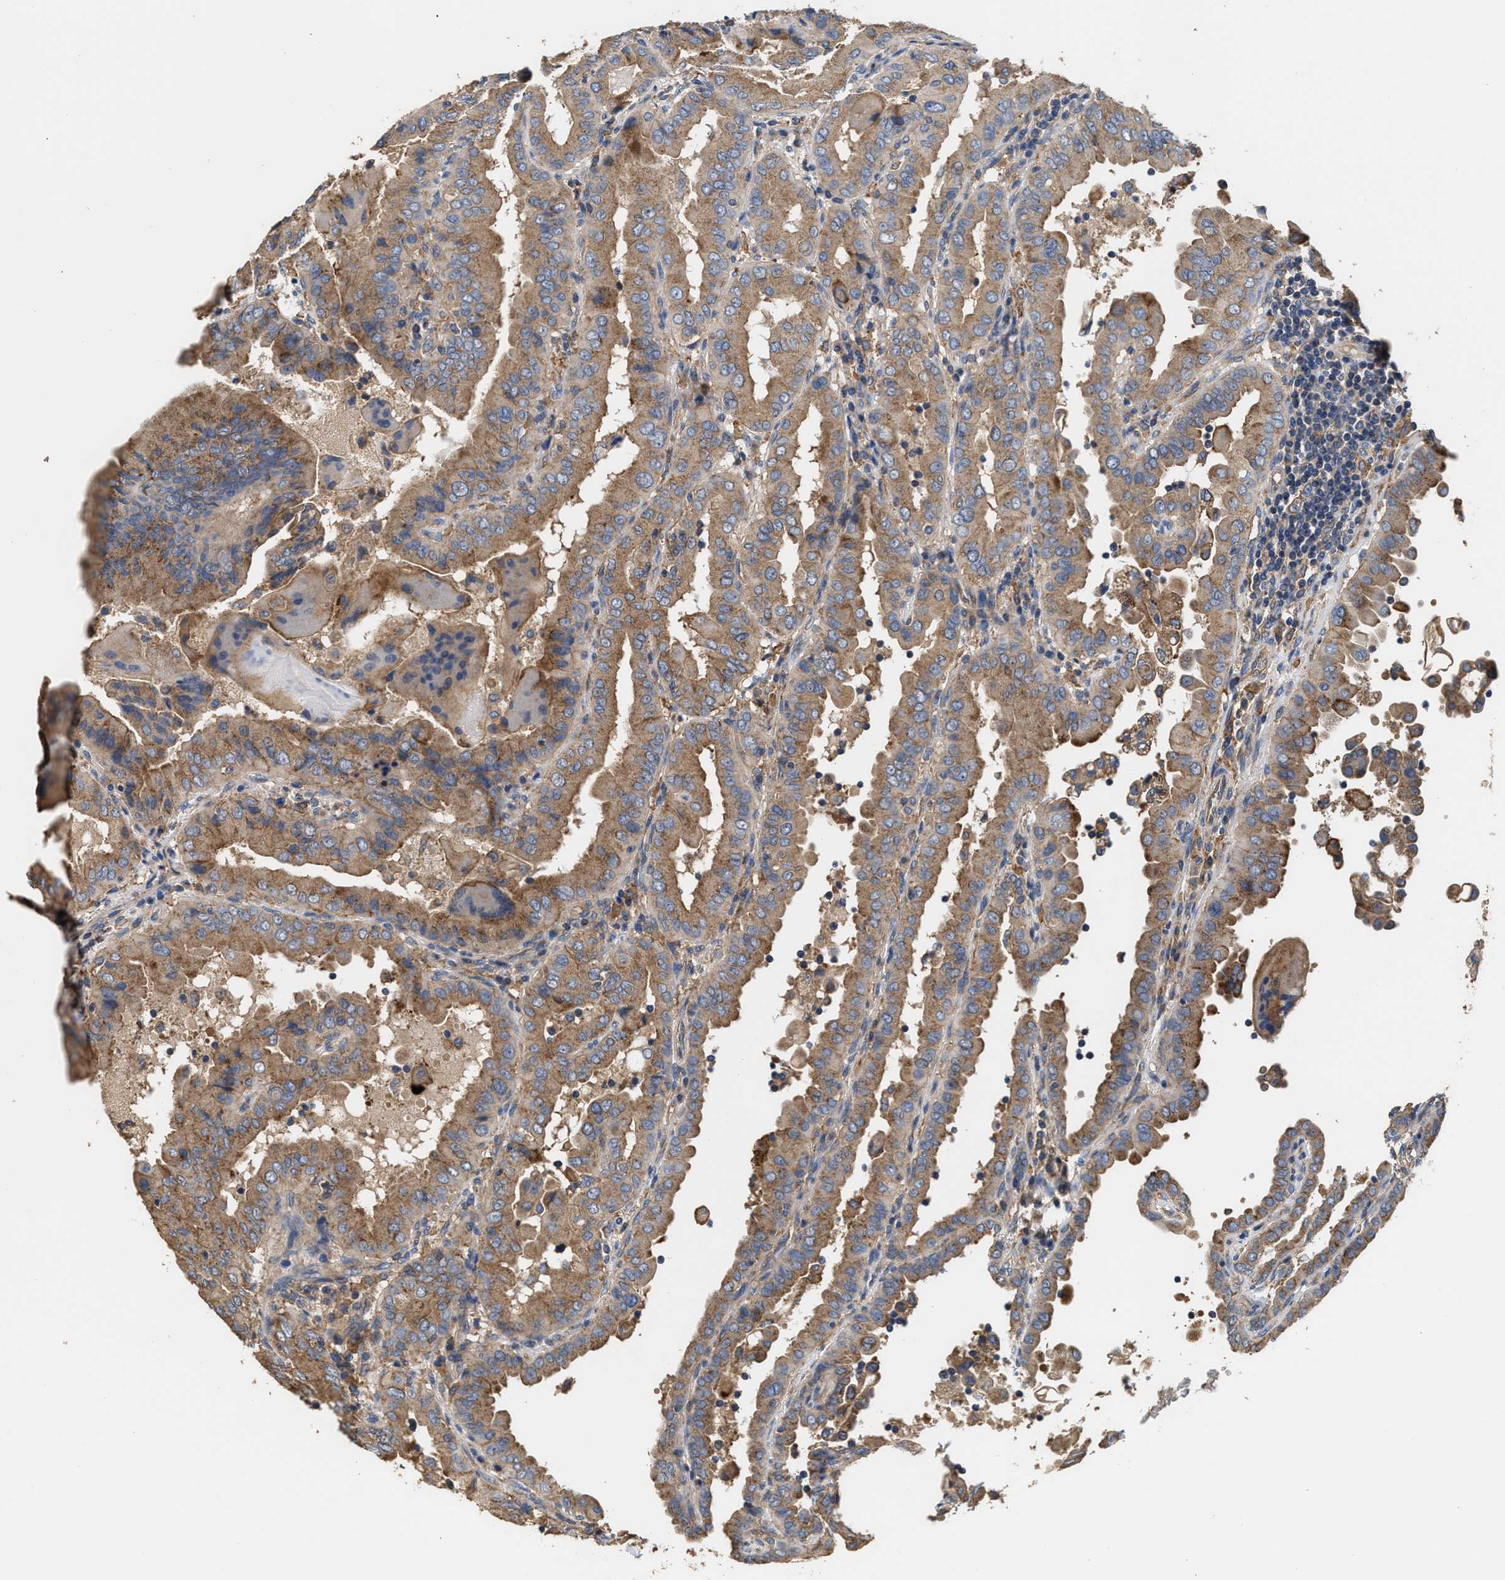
{"staining": {"intensity": "moderate", "quantity": ">75%", "location": "cytoplasmic/membranous"}, "tissue": "thyroid cancer", "cell_type": "Tumor cells", "image_type": "cancer", "snomed": [{"axis": "morphology", "description": "Papillary adenocarcinoma, NOS"}, {"axis": "topography", "description": "Thyroid gland"}], "caption": "Immunohistochemical staining of human thyroid papillary adenocarcinoma shows moderate cytoplasmic/membranous protein expression in about >75% of tumor cells.", "gene": "KLB", "patient": {"sex": "male", "age": 33}}